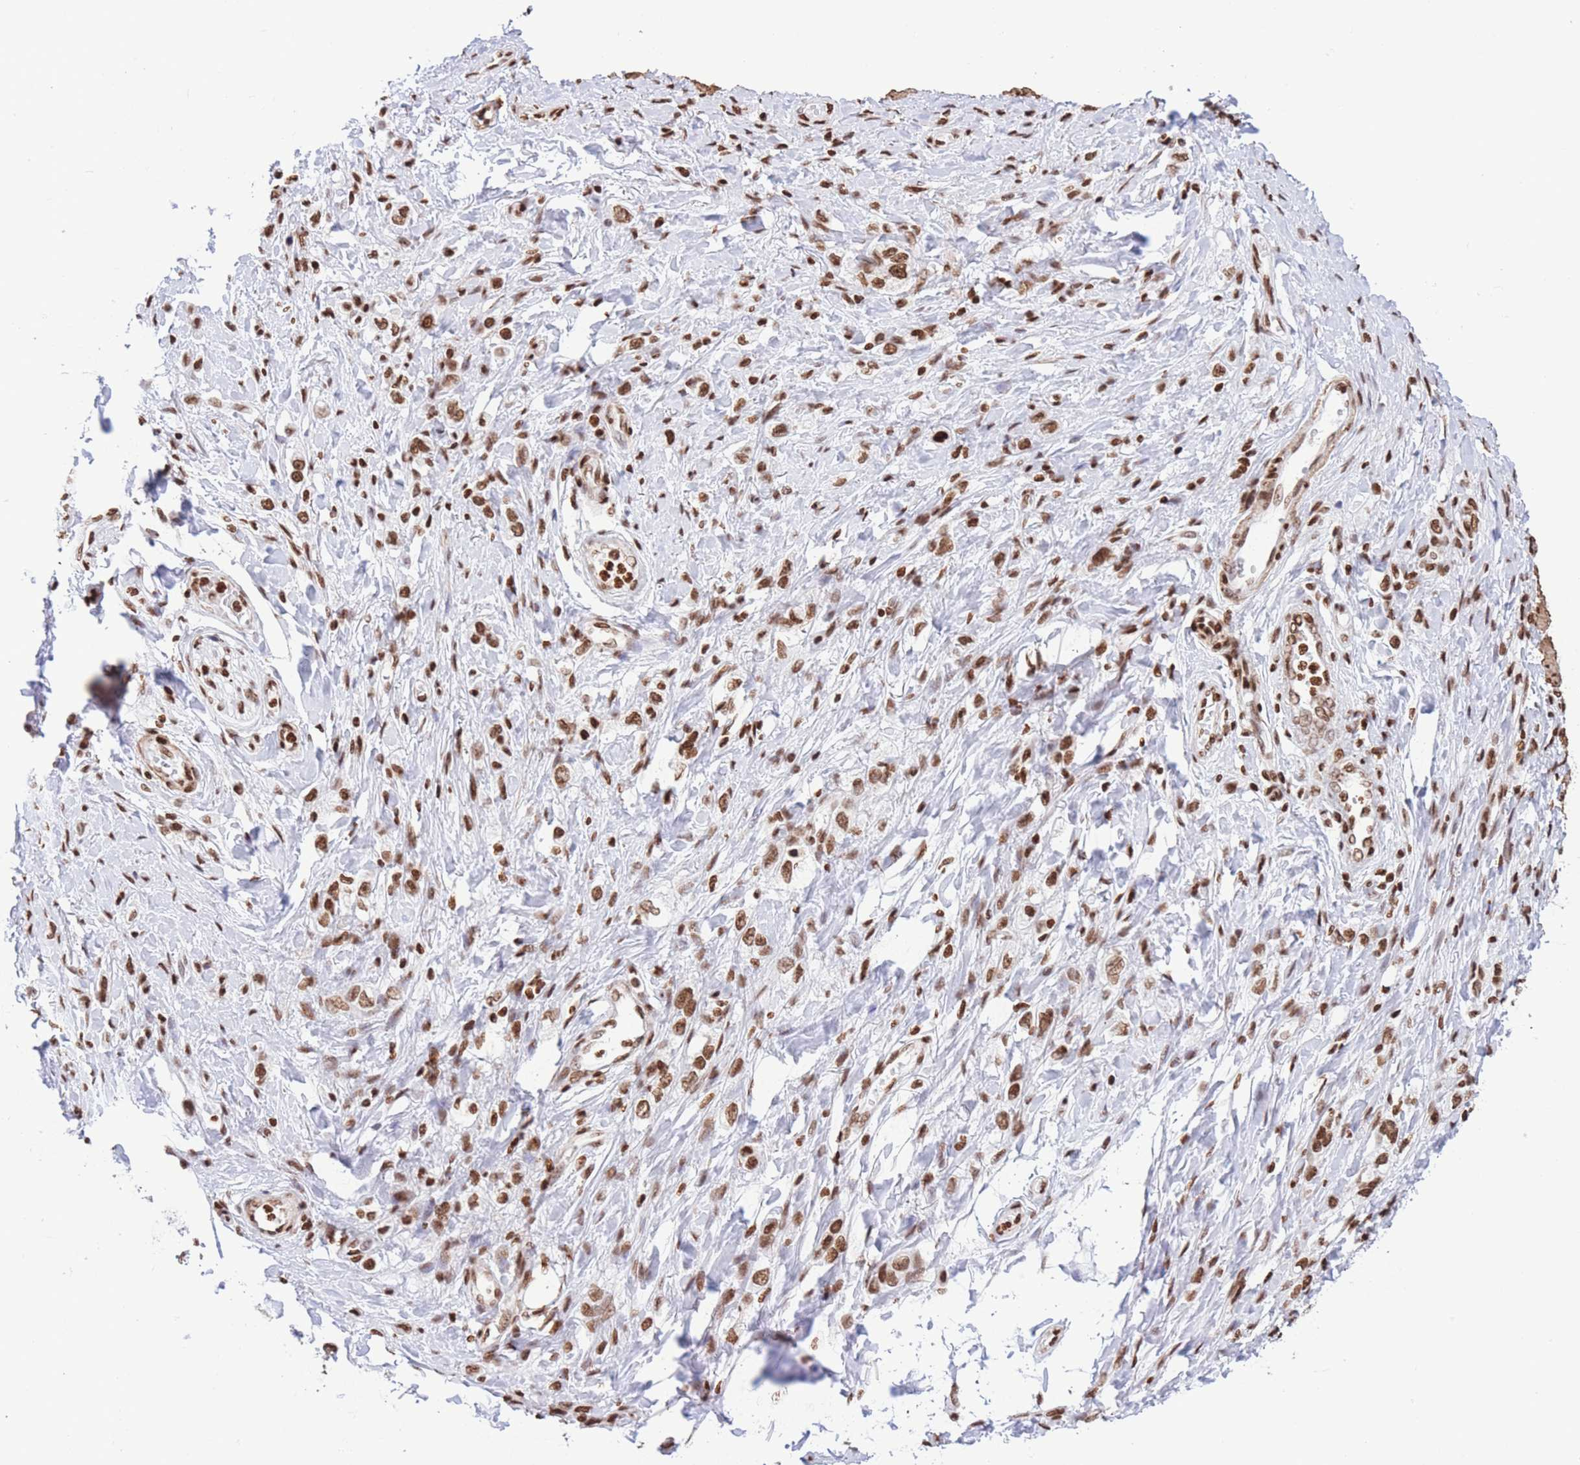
{"staining": {"intensity": "strong", "quantity": ">75%", "location": "nuclear"}, "tissue": "stomach cancer", "cell_type": "Tumor cells", "image_type": "cancer", "snomed": [{"axis": "morphology", "description": "Adenocarcinoma, NOS"}, {"axis": "topography", "description": "Stomach"}], "caption": "This photomicrograph exhibits IHC staining of adenocarcinoma (stomach), with high strong nuclear staining in approximately >75% of tumor cells.", "gene": "H2BC11", "patient": {"sex": "female", "age": 65}}